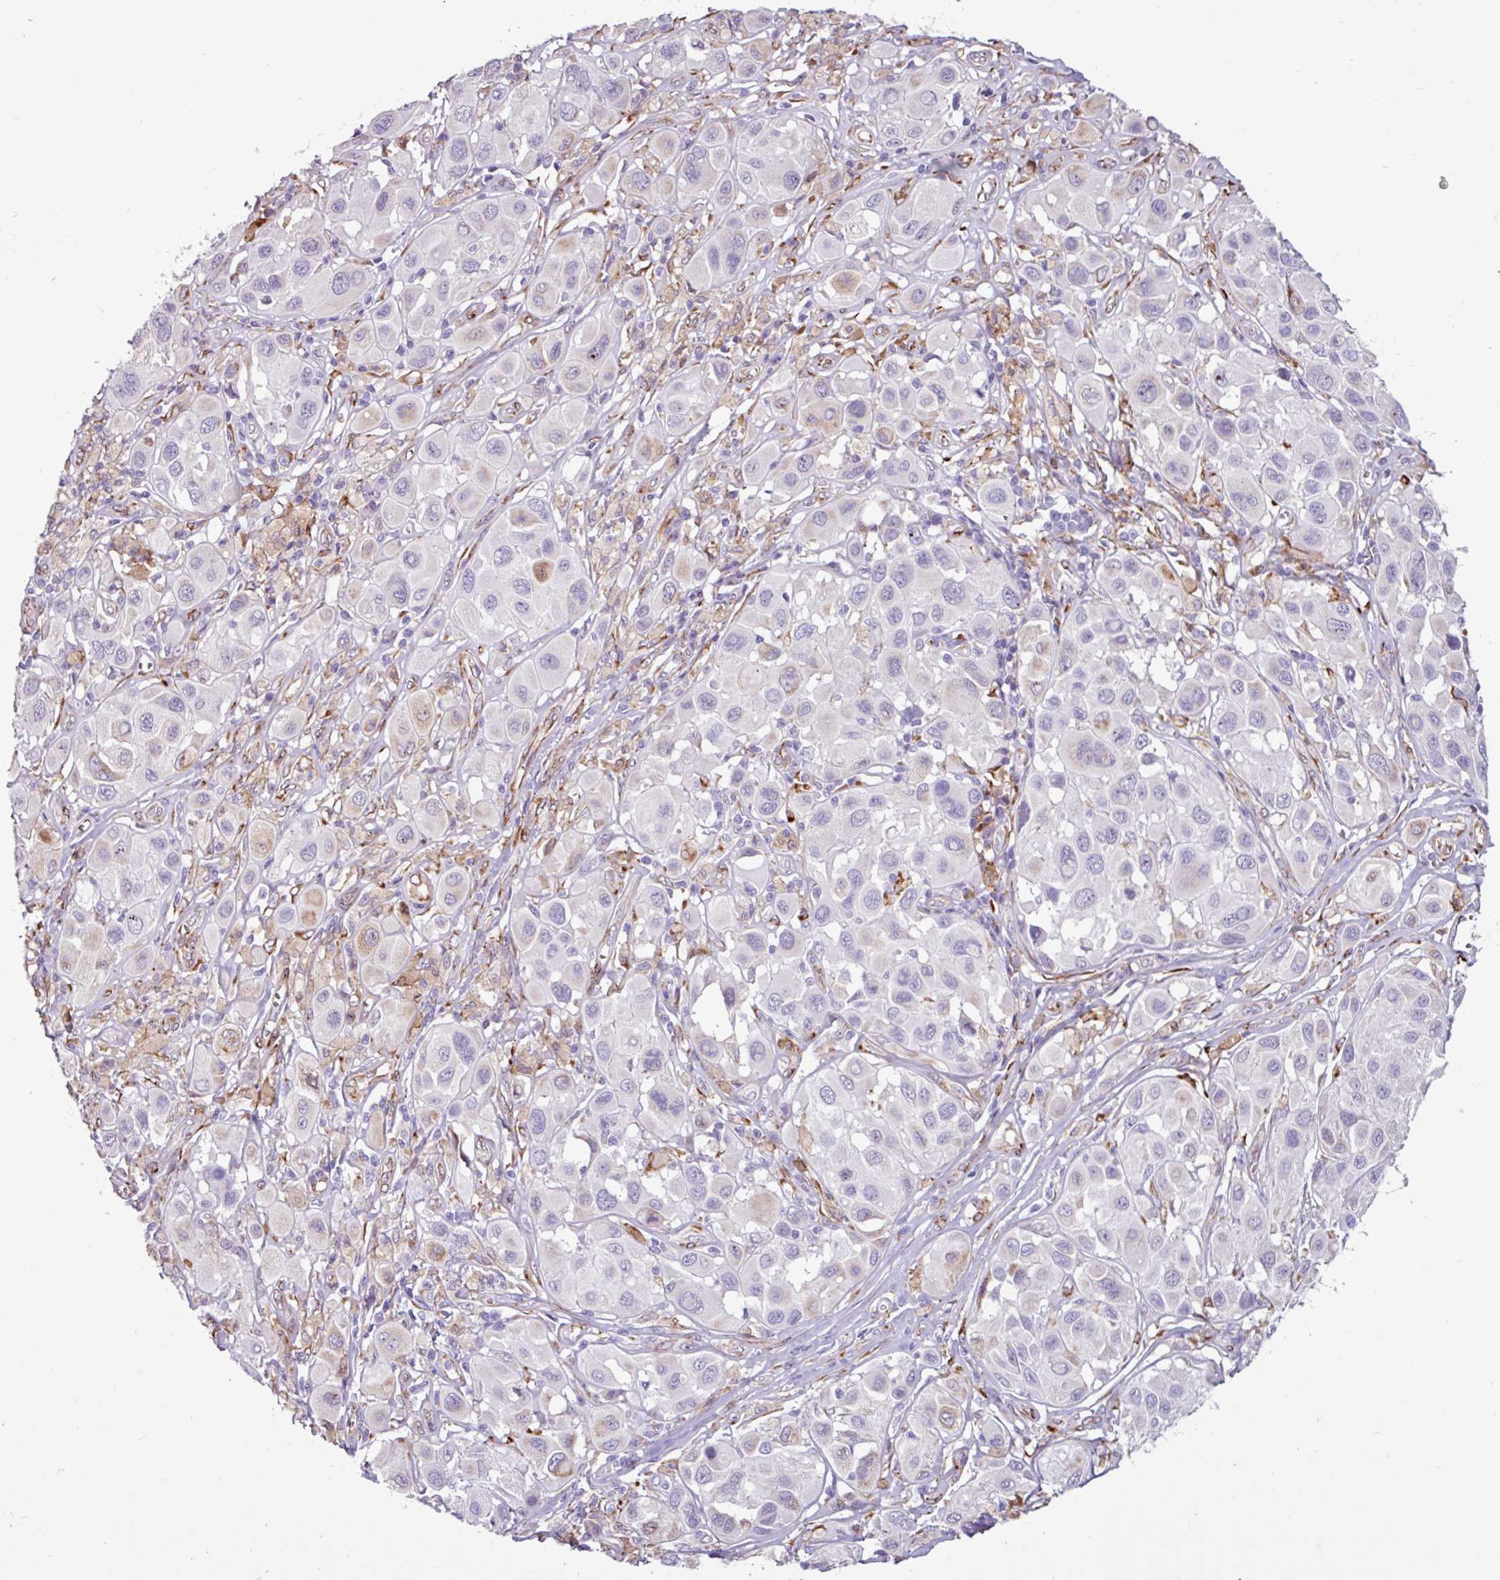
{"staining": {"intensity": "negative", "quantity": "none", "location": "none"}, "tissue": "melanoma", "cell_type": "Tumor cells", "image_type": "cancer", "snomed": [{"axis": "morphology", "description": "Malignant melanoma, Metastatic site"}, {"axis": "topography", "description": "Skin"}], "caption": "Tumor cells show no significant staining in melanoma.", "gene": "PPP1R35", "patient": {"sex": "male", "age": 41}}